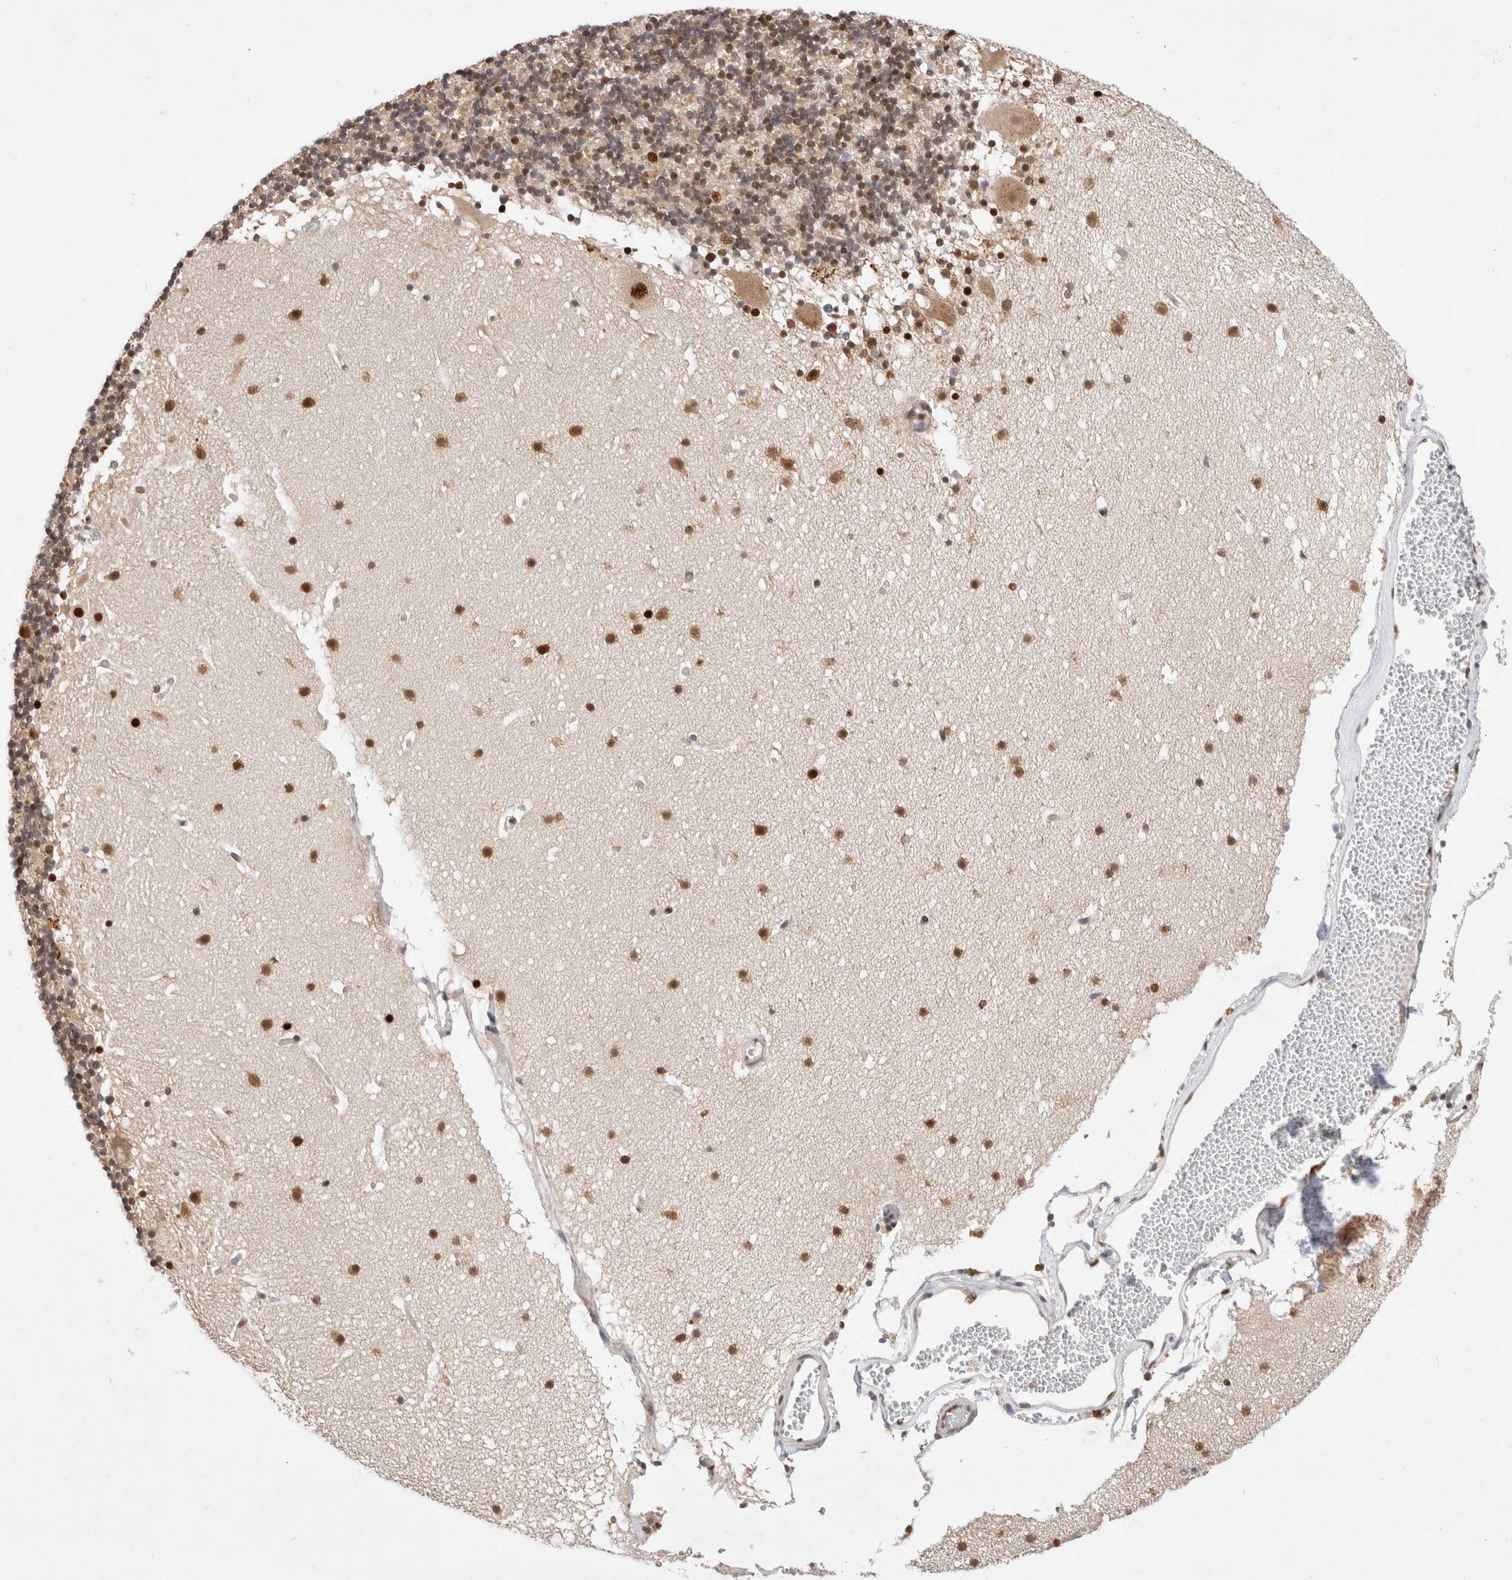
{"staining": {"intensity": "moderate", "quantity": "25%-75%", "location": "nuclear"}, "tissue": "cerebellum", "cell_type": "Cells in granular layer", "image_type": "normal", "snomed": [{"axis": "morphology", "description": "Normal tissue, NOS"}, {"axis": "topography", "description": "Cerebellum"}], "caption": "Immunohistochemistry (IHC) image of benign cerebellum: human cerebellum stained using immunohistochemistry (IHC) displays medium levels of moderate protein expression localized specifically in the nuclear of cells in granular layer, appearing as a nuclear brown color.", "gene": "GTF2I", "patient": {"sex": "male", "age": 57}}